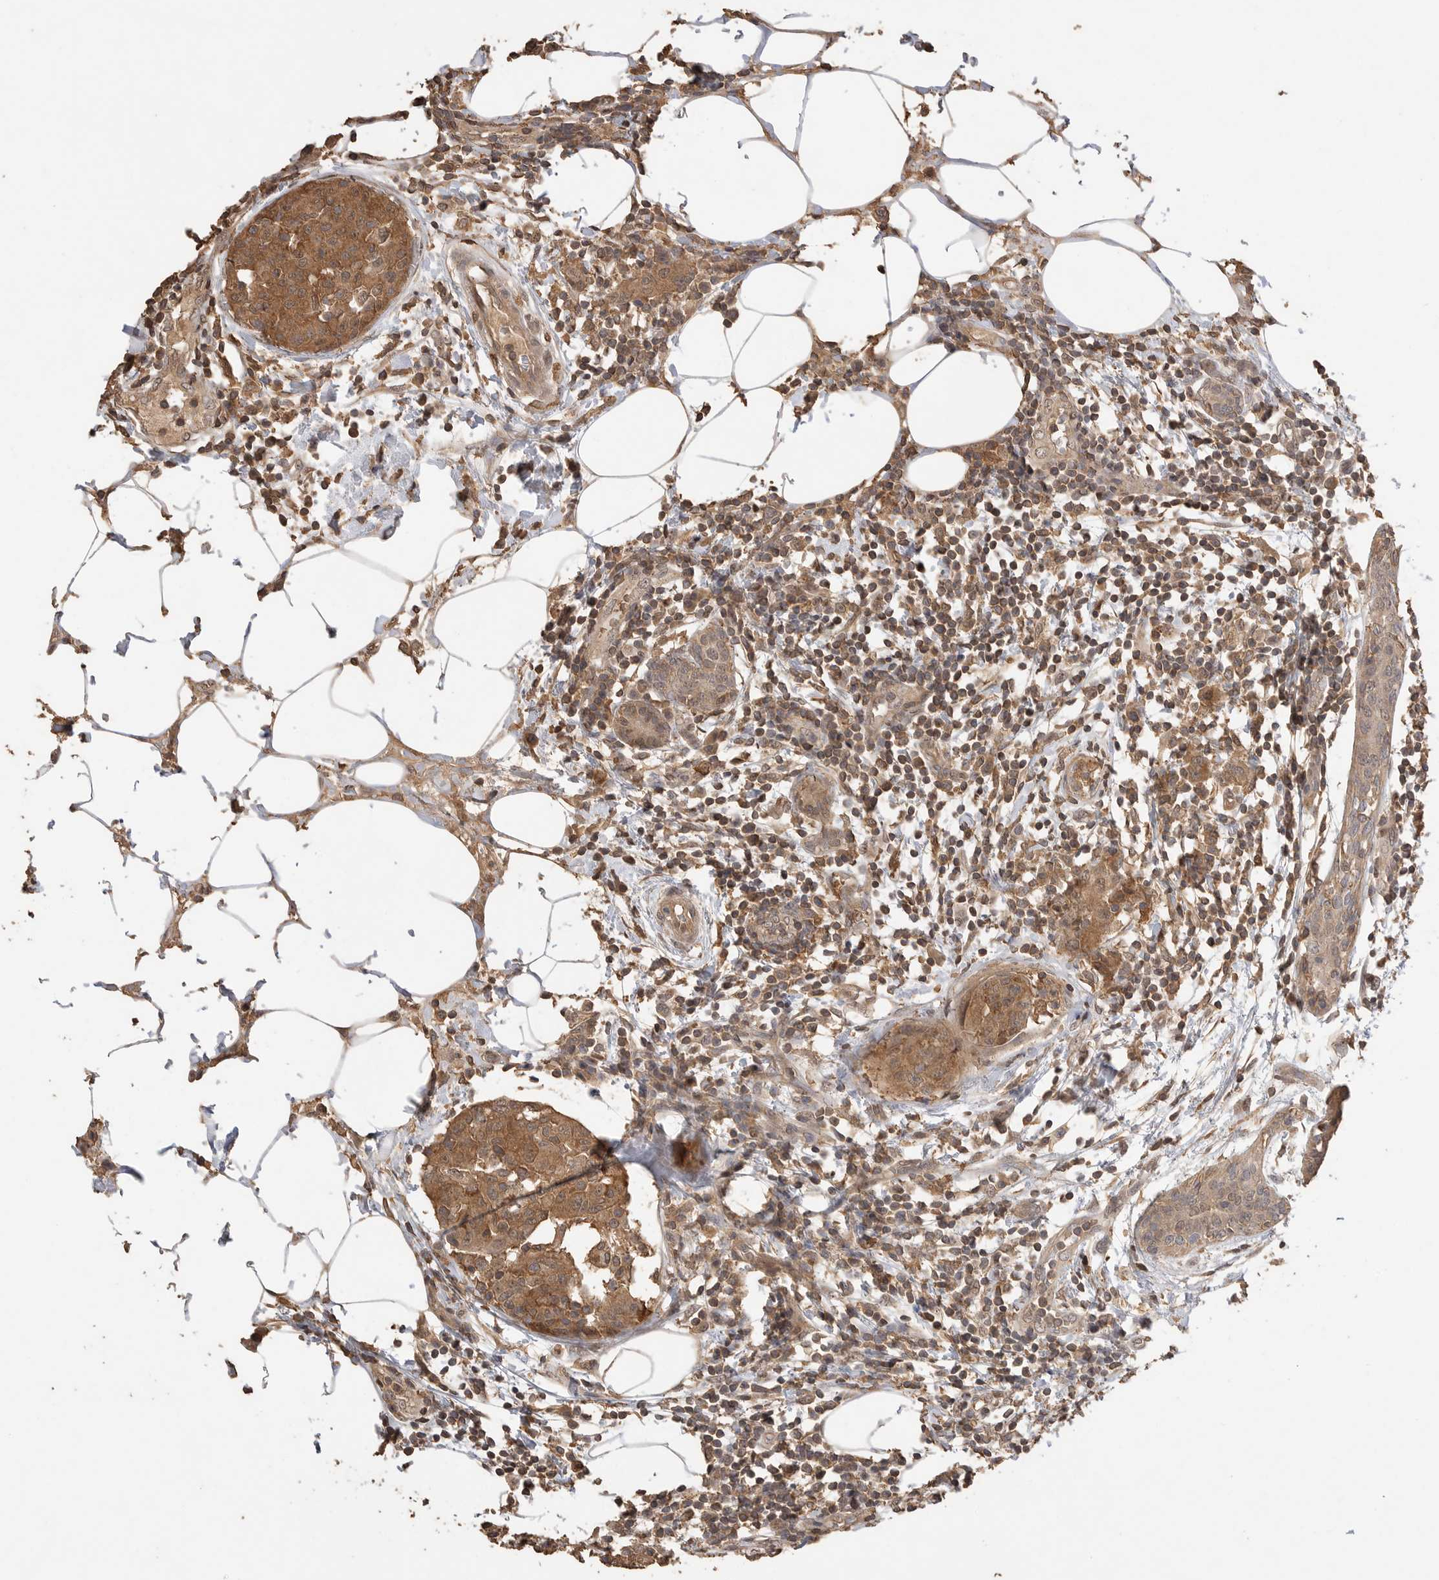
{"staining": {"intensity": "moderate", "quantity": ">75%", "location": "cytoplasmic/membranous,nuclear"}, "tissue": "breast cancer", "cell_type": "Tumor cells", "image_type": "cancer", "snomed": [{"axis": "morphology", "description": "Normal tissue, NOS"}, {"axis": "morphology", "description": "Duct carcinoma"}, {"axis": "topography", "description": "Breast"}], "caption": "Human breast invasive ductal carcinoma stained with a protein marker shows moderate staining in tumor cells.", "gene": "MAP2K1", "patient": {"sex": "female", "age": 37}}